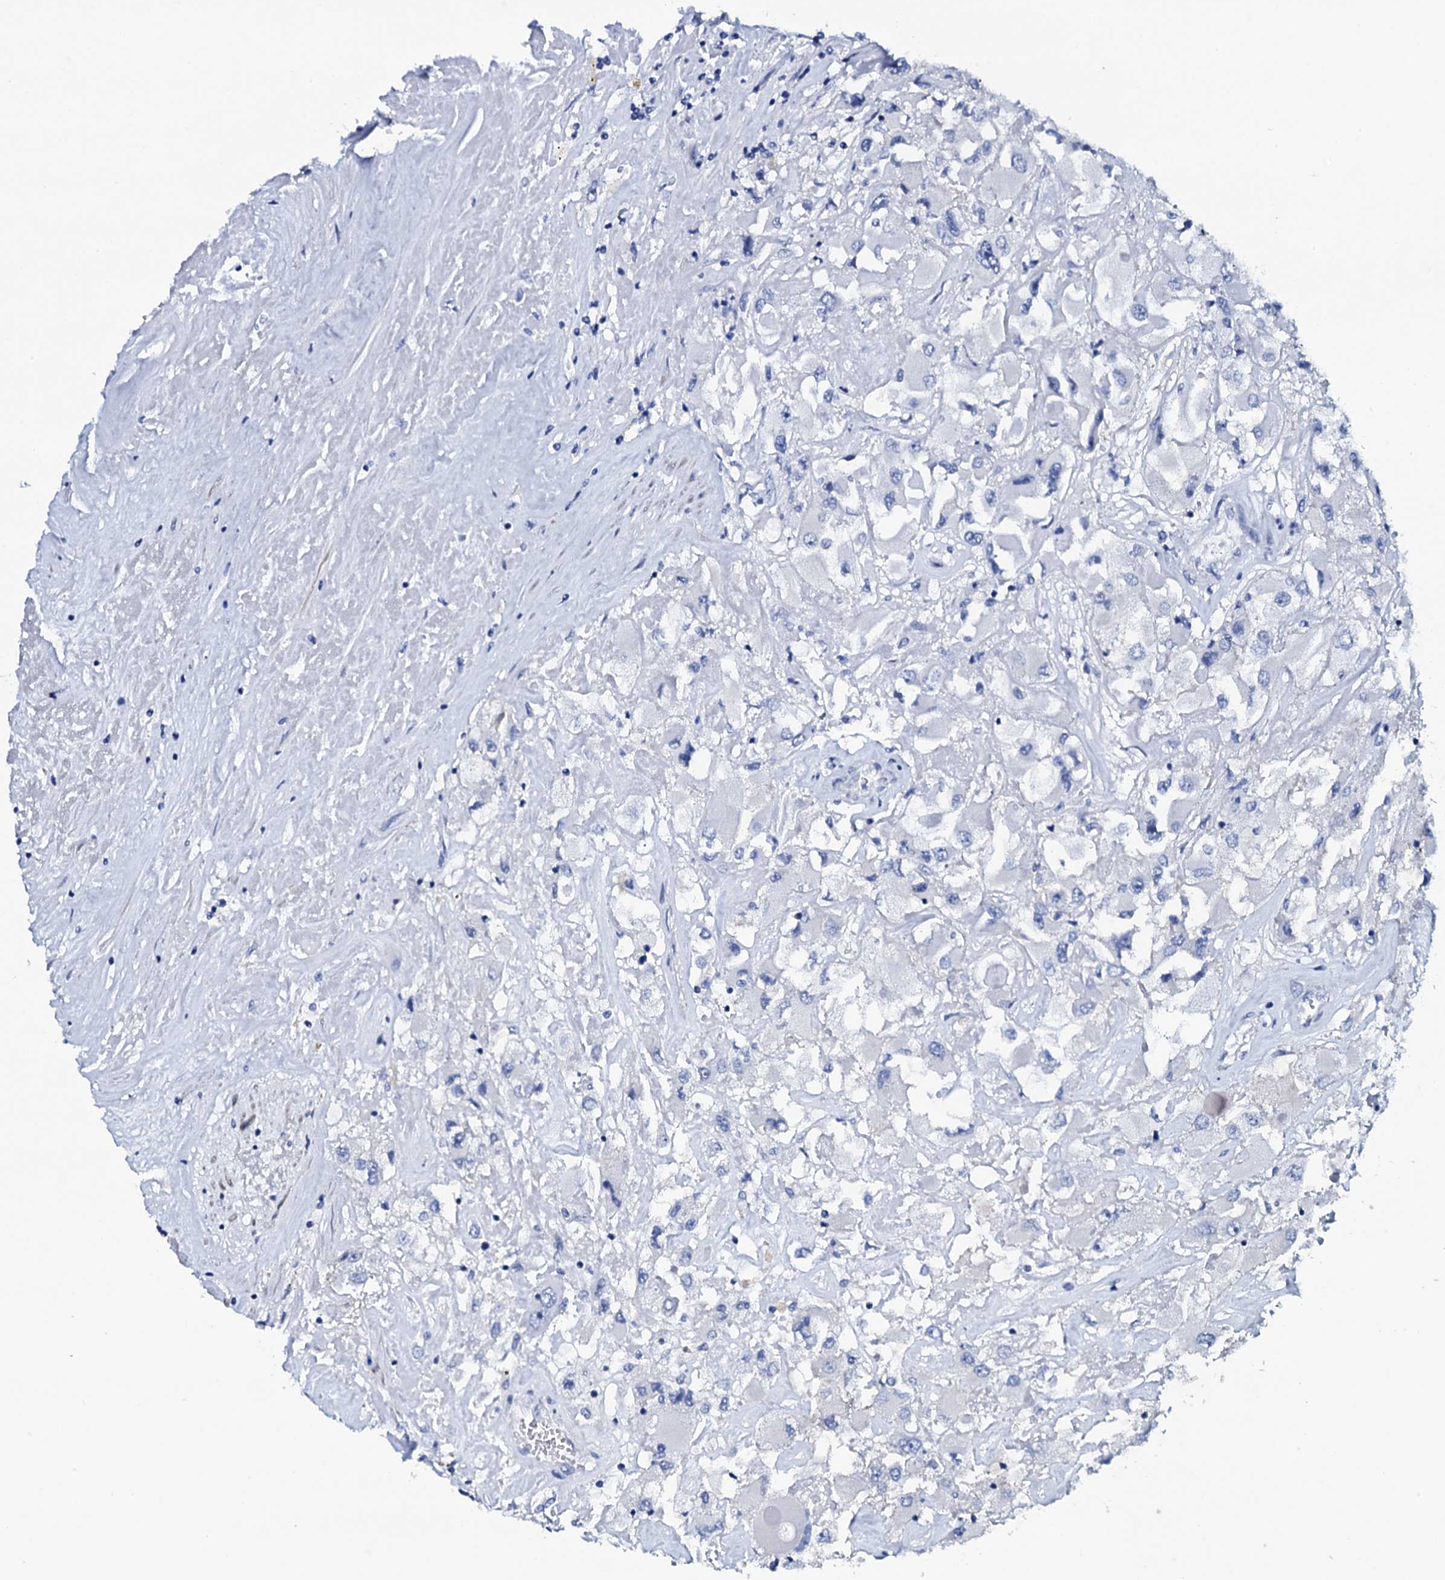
{"staining": {"intensity": "negative", "quantity": "none", "location": "none"}, "tissue": "renal cancer", "cell_type": "Tumor cells", "image_type": "cancer", "snomed": [{"axis": "morphology", "description": "Adenocarcinoma, NOS"}, {"axis": "topography", "description": "Kidney"}], "caption": "A high-resolution image shows immunohistochemistry staining of adenocarcinoma (renal), which exhibits no significant staining in tumor cells.", "gene": "GYS2", "patient": {"sex": "female", "age": 52}}